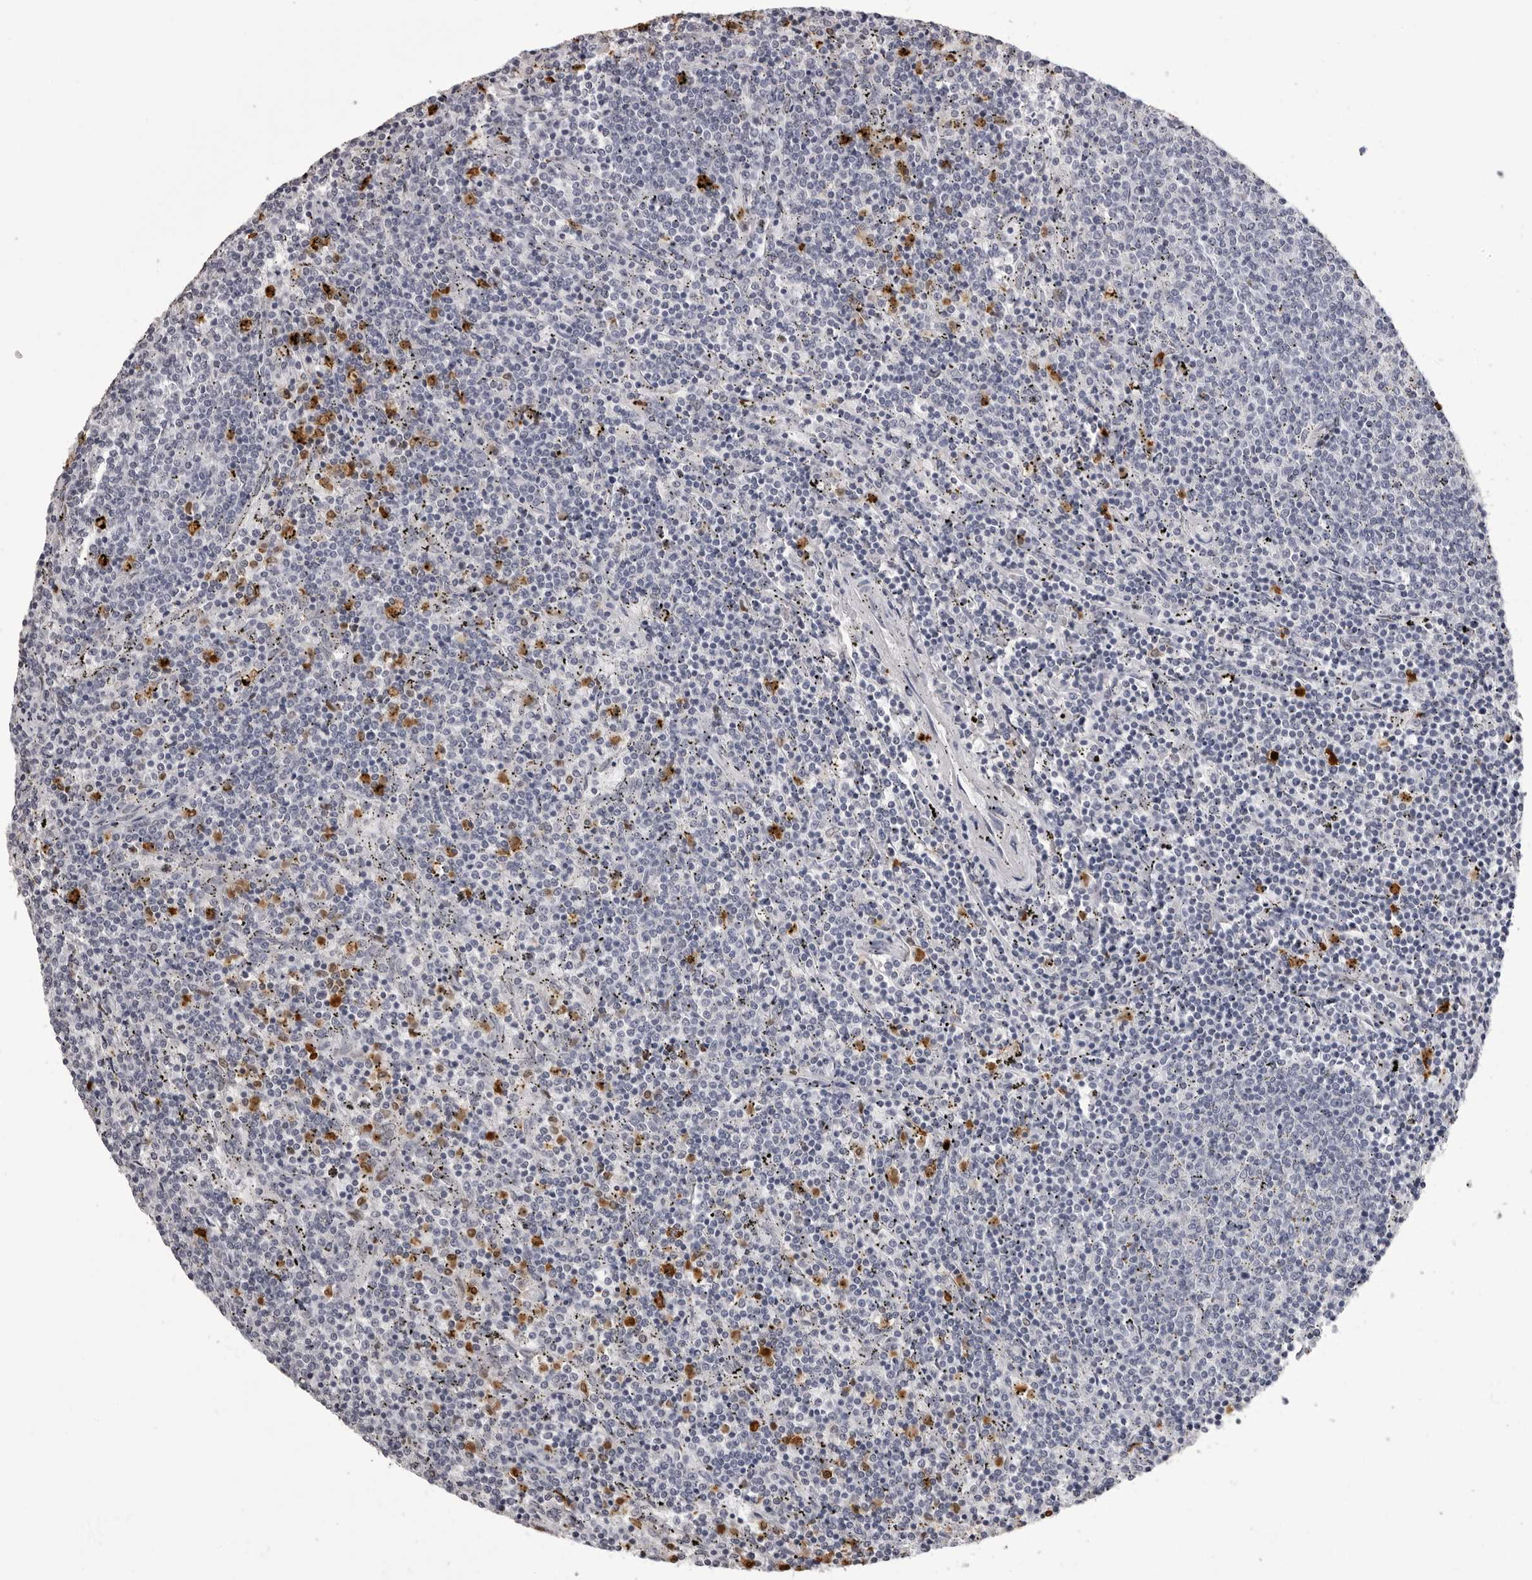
{"staining": {"intensity": "negative", "quantity": "none", "location": "none"}, "tissue": "lymphoma", "cell_type": "Tumor cells", "image_type": "cancer", "snomed": [{"axis": "morphology", "description": "Malignant lymphoma, non-Hodgkin's type, Low grade"}, {"axis": "topography", "description": "Spleen"}], "caption": "The photomicrograph displays no significant staining in tumor cells of low-grade malignant lymphoma, non-Hodgkin's type.", "gene": "IL31", "patient": {"sex": "female", "age": 50}}